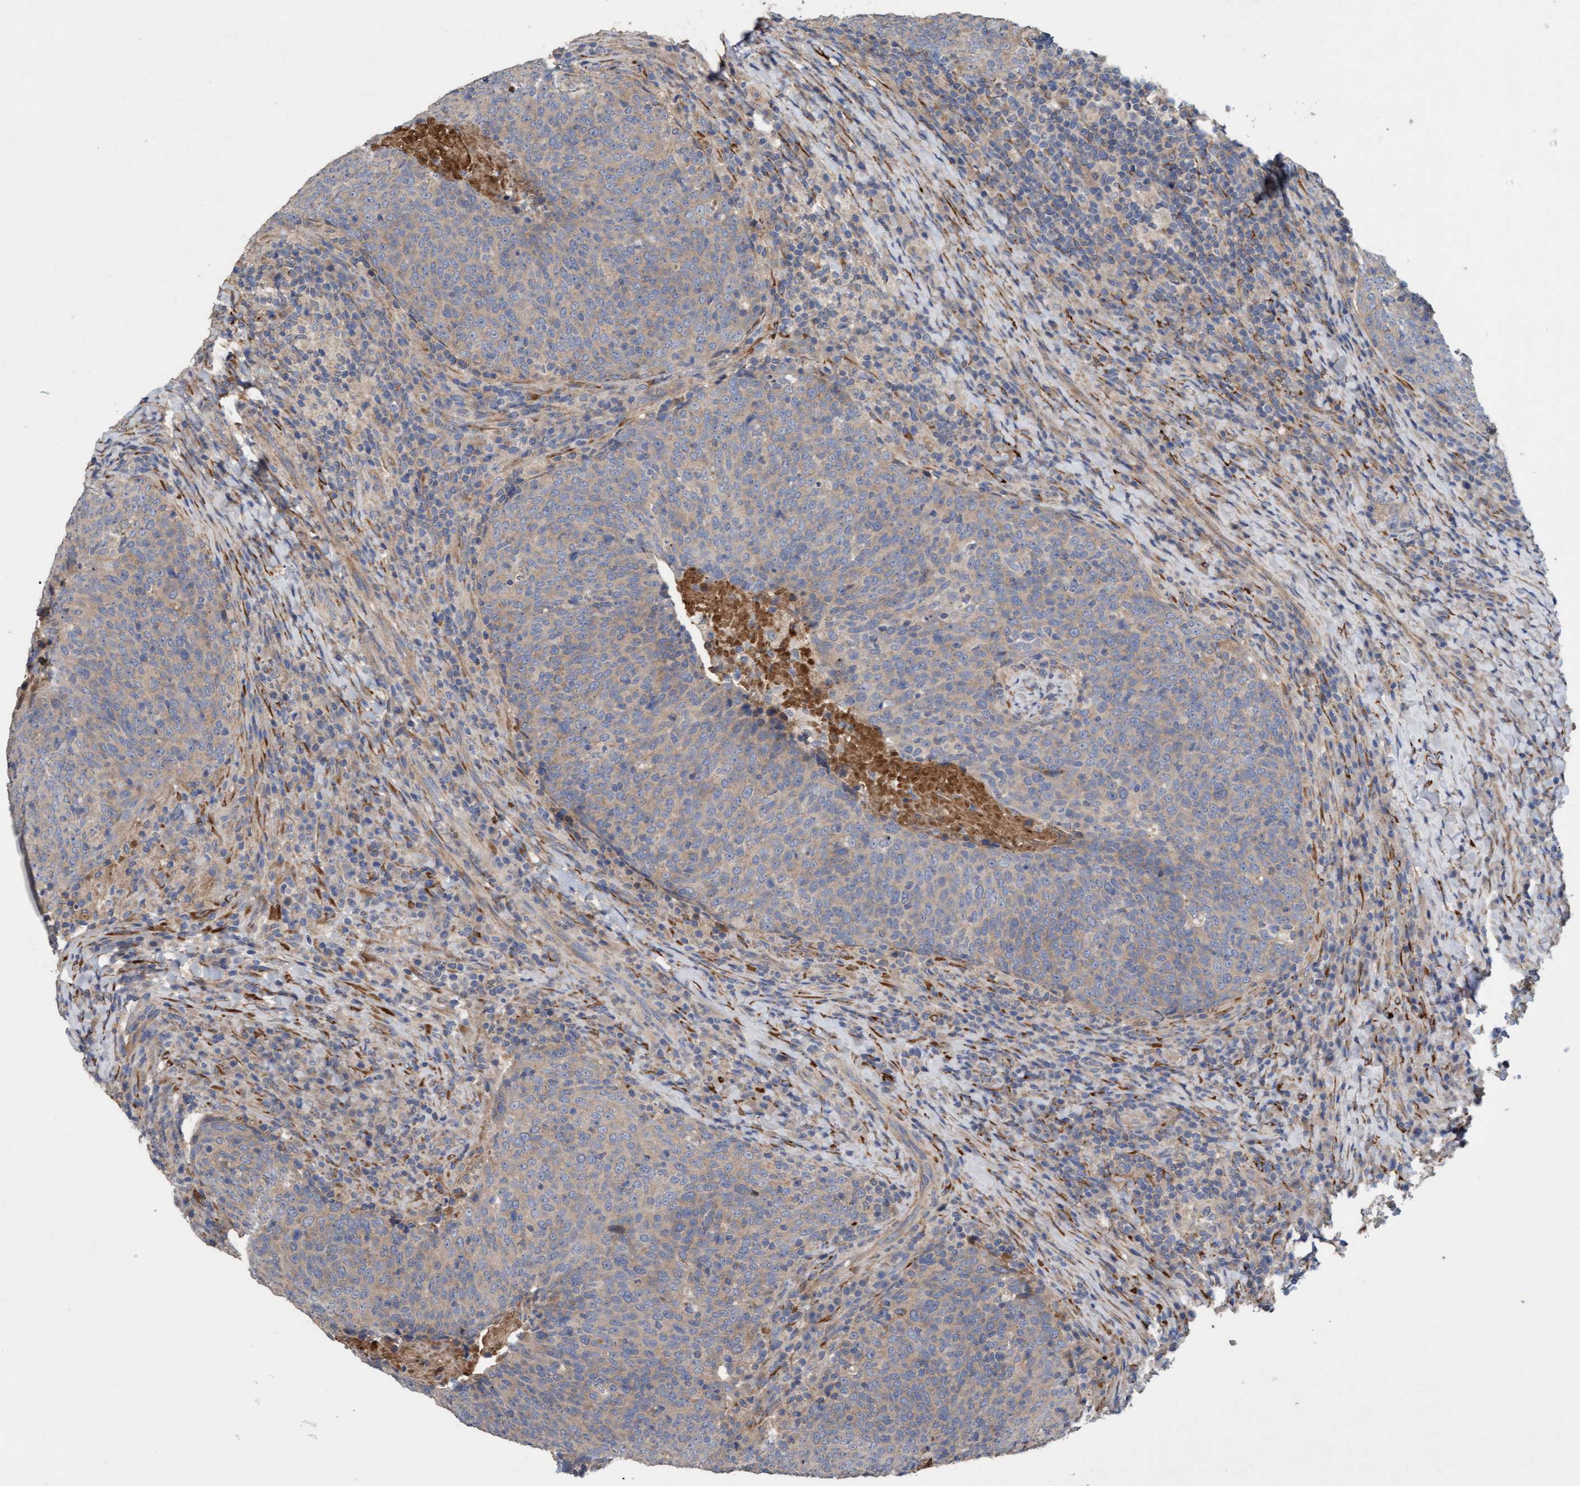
{"staining": {"intensity": "weak", "quantity": ">75%", "location": "cytoplasmic/membranous"}, "tissue": "head and neck cancer", "cell_type": "Tumor cells", "image_type": "cancer", "snomed": [{"axis": "morphology", "description": "Squamous cell carcinoma, NOS"}, {"axis": "morphology", "description": "Squamous cell carcinoma, metastatic, NOS"}, {"axis": "topography", "description": "Lymph node"}, {"axis": "topography", "description": "Head-Neck"}], "caption": "Immunohistochemical staining of human squamous cell carcinoma (head and neck) exhibits low levels of weak cytoplasmic/membranous protein staining in approximately >75% of tumor cells.", "gene": "DDHD2", "patient": {"sex": "male", "age": 62}}